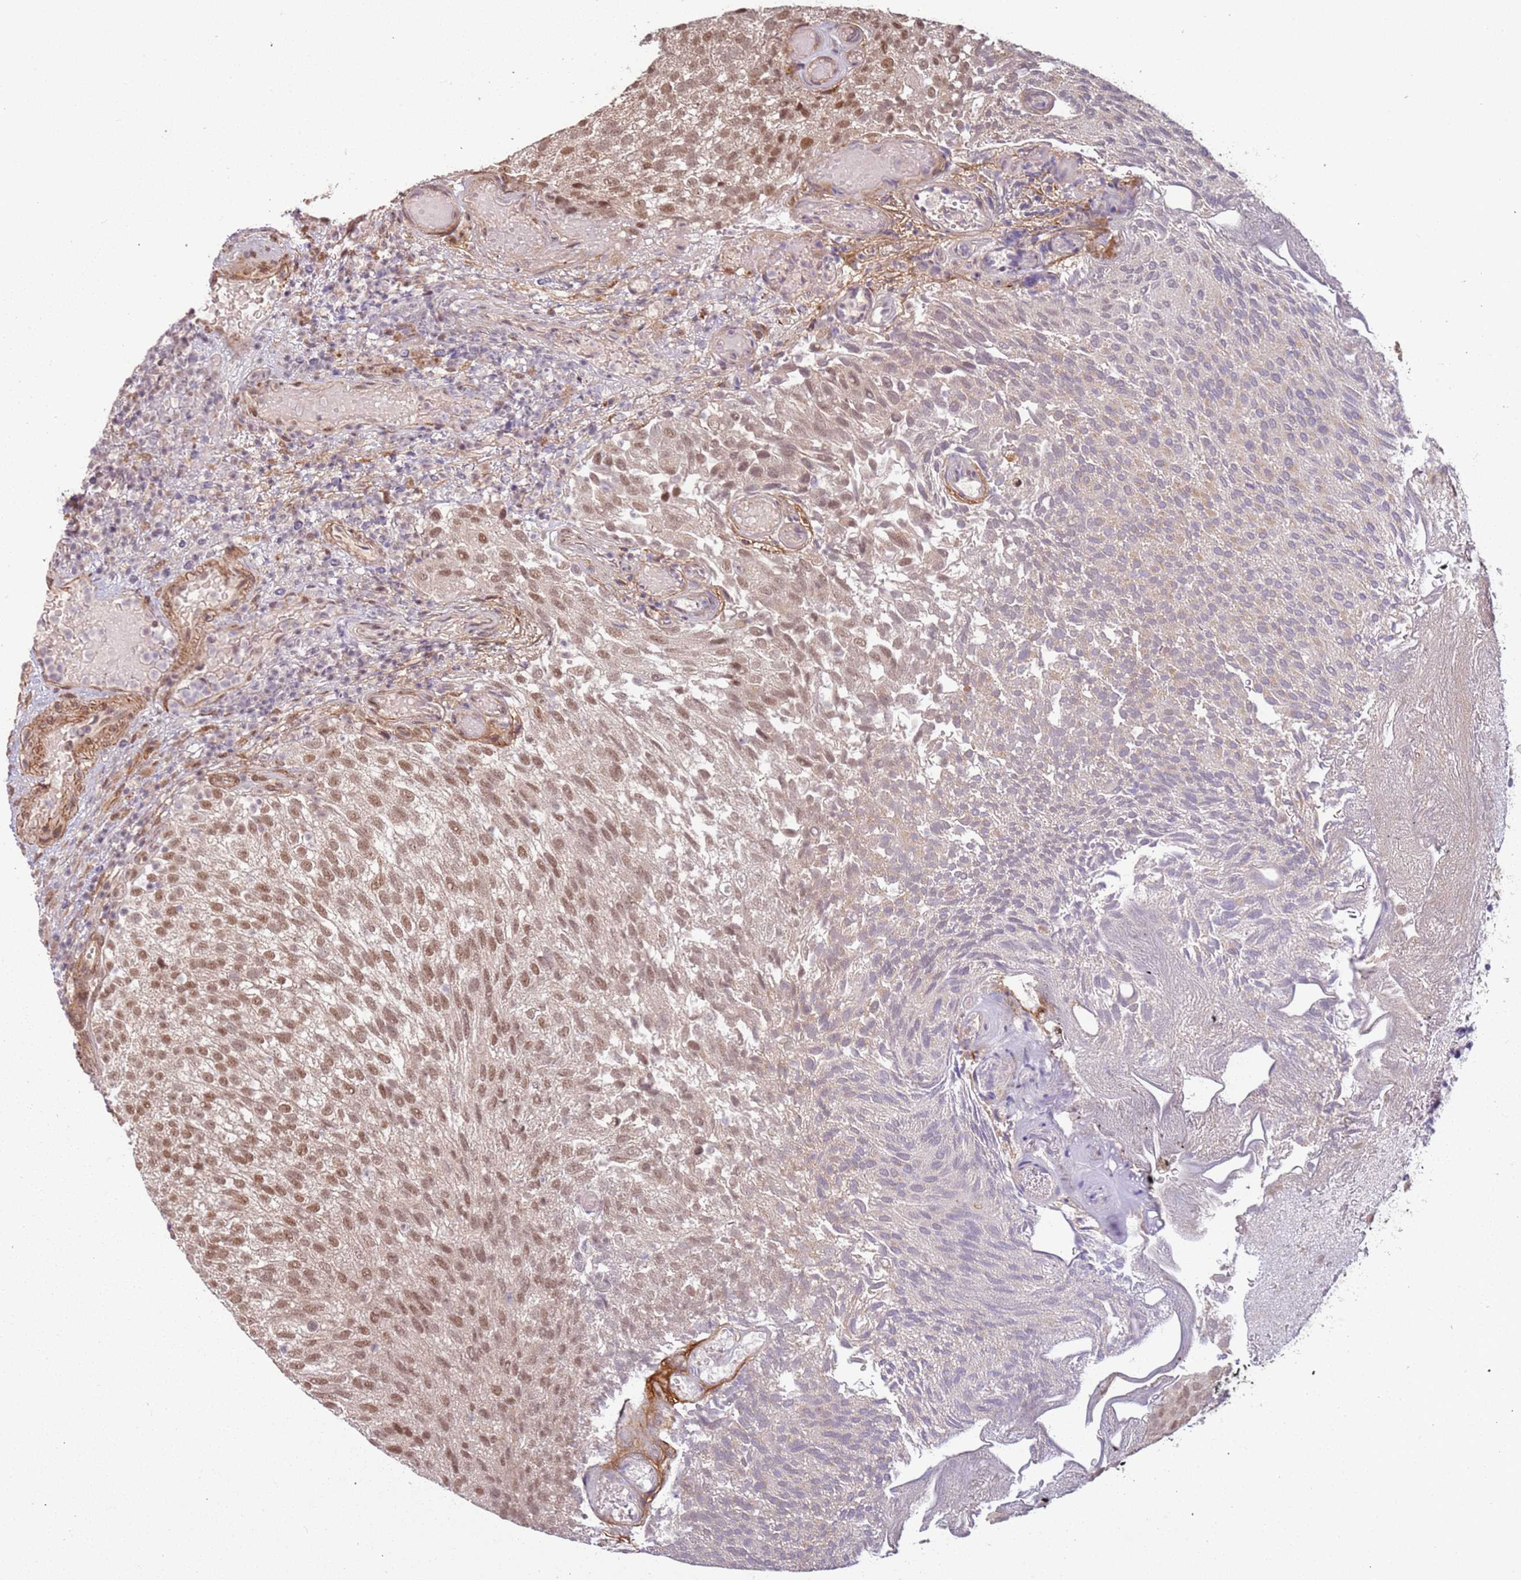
{"staining": {"intensity": "moderate", "quantity": "25%-75%", "location": "nuclear"}, "tissue": "urothelial cancer", "cell_type": "Tumor cells", "image_type": "cancer", "snomed": [{"axis": "morphology", "description": "Urothelial carcinoma, Low grade"}, {"axis": "topography", "description": "Urinary bladder"}], "caption": "This micrograph displays IHC staining of urothelial carcinoma (low-grade), with medium moderate nuclear positivity in about 25%-75% of tumor cells.", "gene": "POLR3H", "patient": {"sex": "male", "age": 78}}